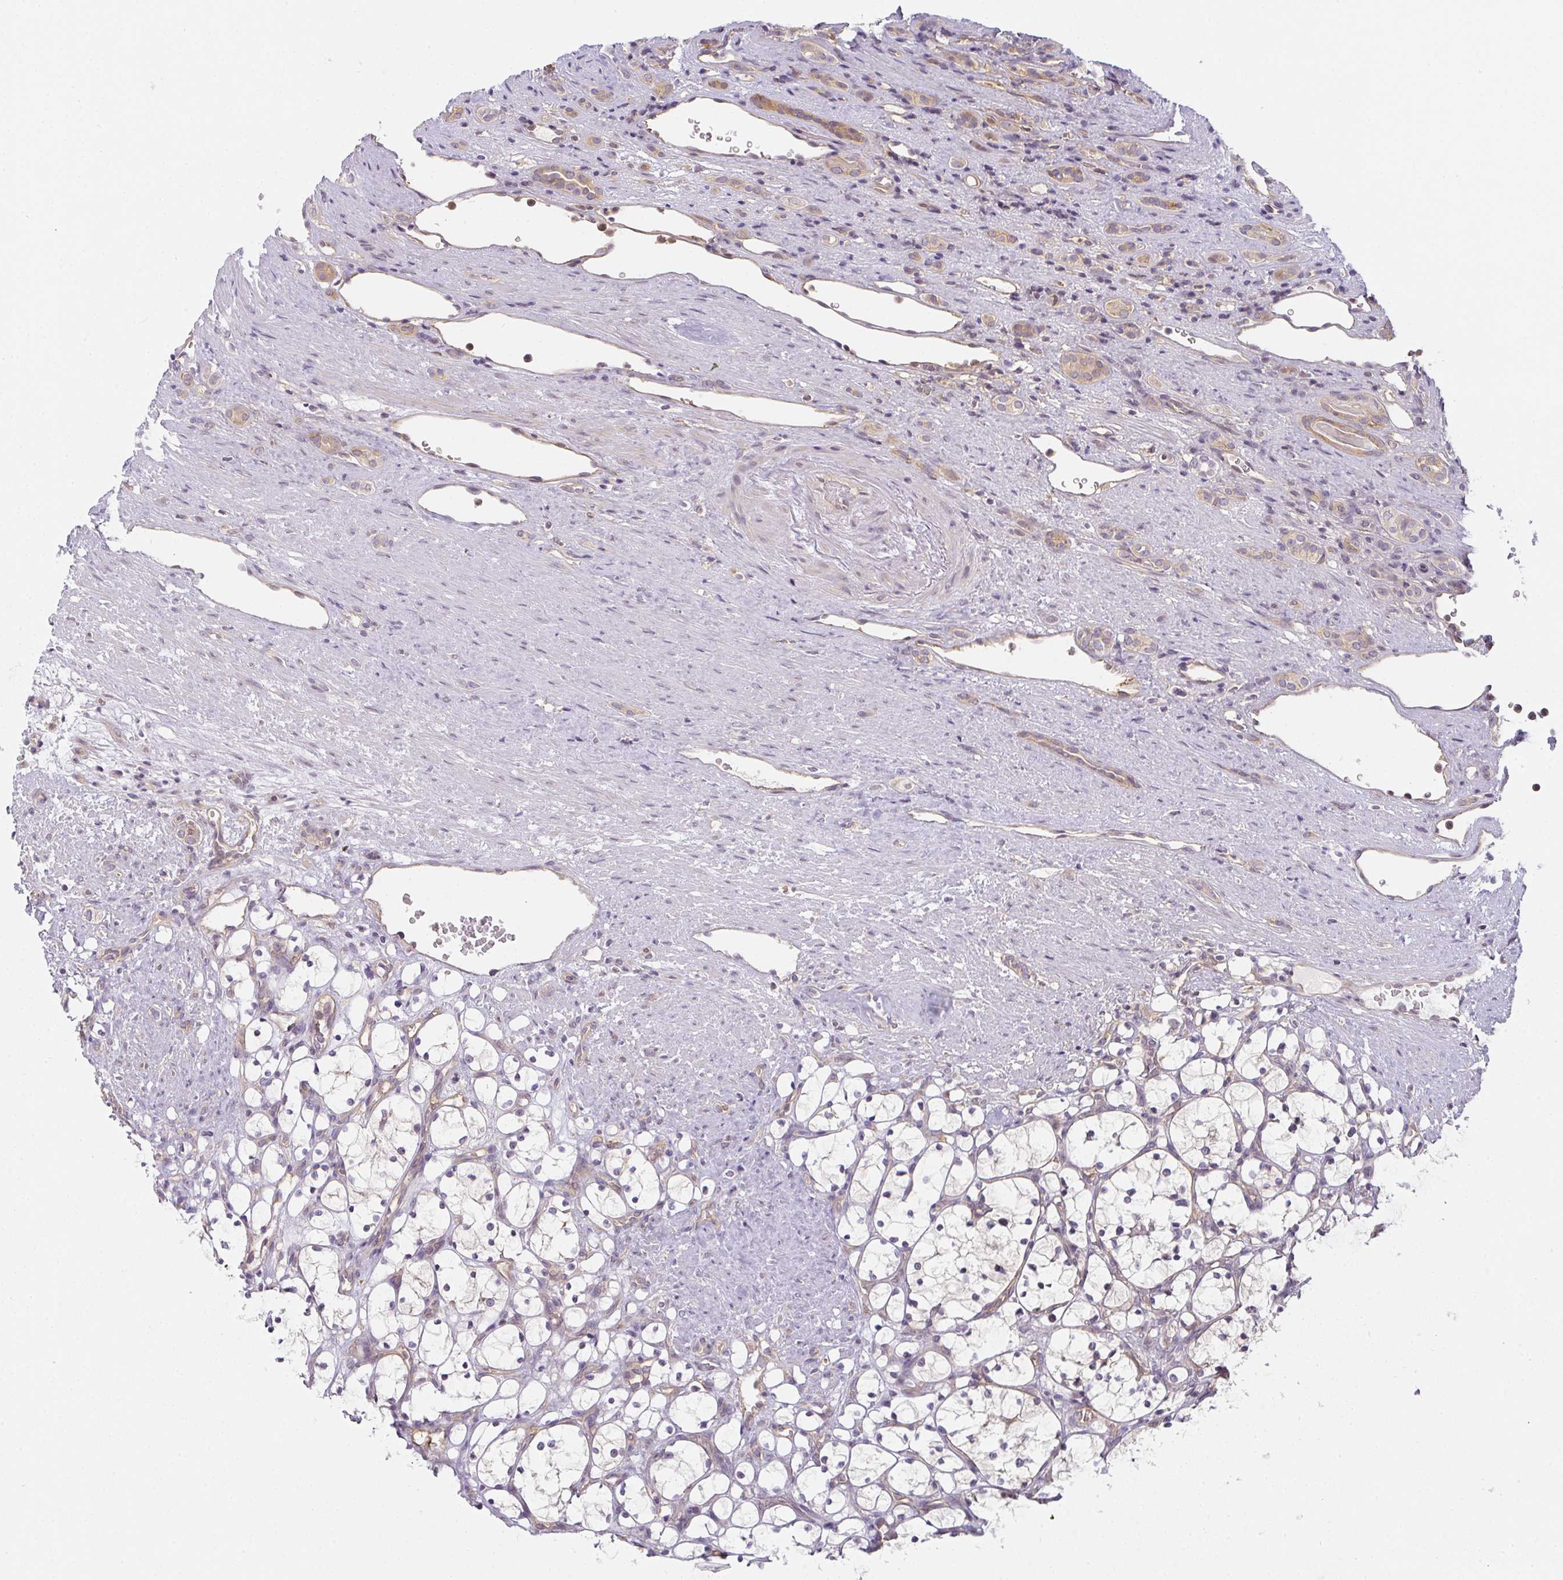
{"staining": {"intensity": "negative", "quantity": "none", "location": "none"}, "tissue": "renal cancer", "cell_type": "Tumor cells", "image_type": "cancer", "snomed": [{"axis": "morphology", "description": "Adenocarcinoma, NOS"}, {"axis": "topography", "description": "Kidney"}], "caption": "Immunohistochemical staining of human renal adenocarcinoma demonstrates no significant positivity in tumor cells.", "gene": "GSDMB", "patient": {"sex": "female", "age": 69}}